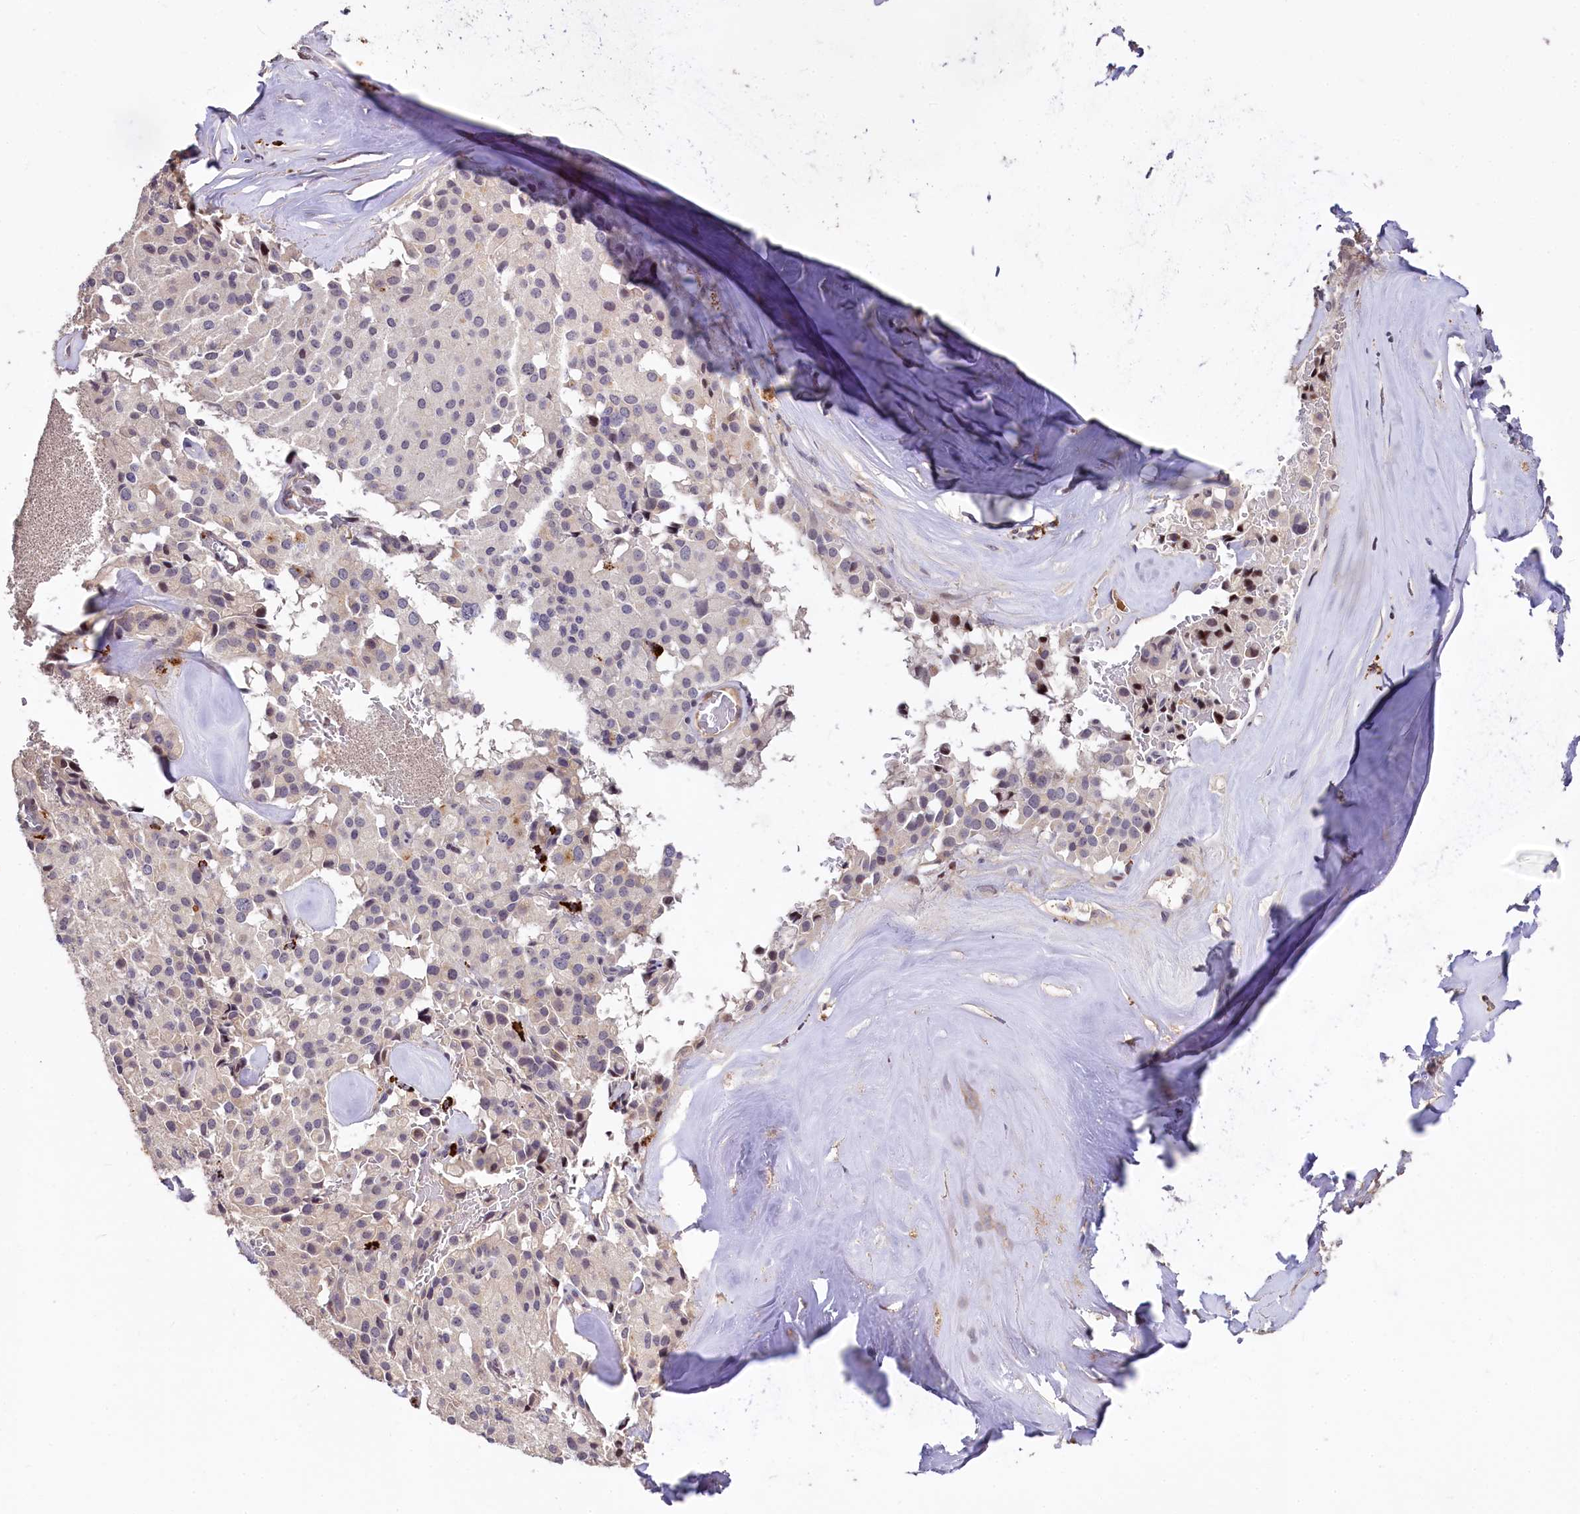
{"staining": {"intensity": "negative", "quantity": "none", "location": "none"}, "tissue": "pancreatic cancer", "cell_type": "Tumor cells", "image_type": "cancer", "snomed": [{"axis": "morphology", "description": "Adenocarcinoma, NOS"}, {"axis": "topography", "description": "Pancreas"}], "caption": "An image of human adenocarcinoma (pancreatic) is negative for staining in tumor cells.", "gene": "ATG101", "patient": {"sex": "male", "age": 65}}